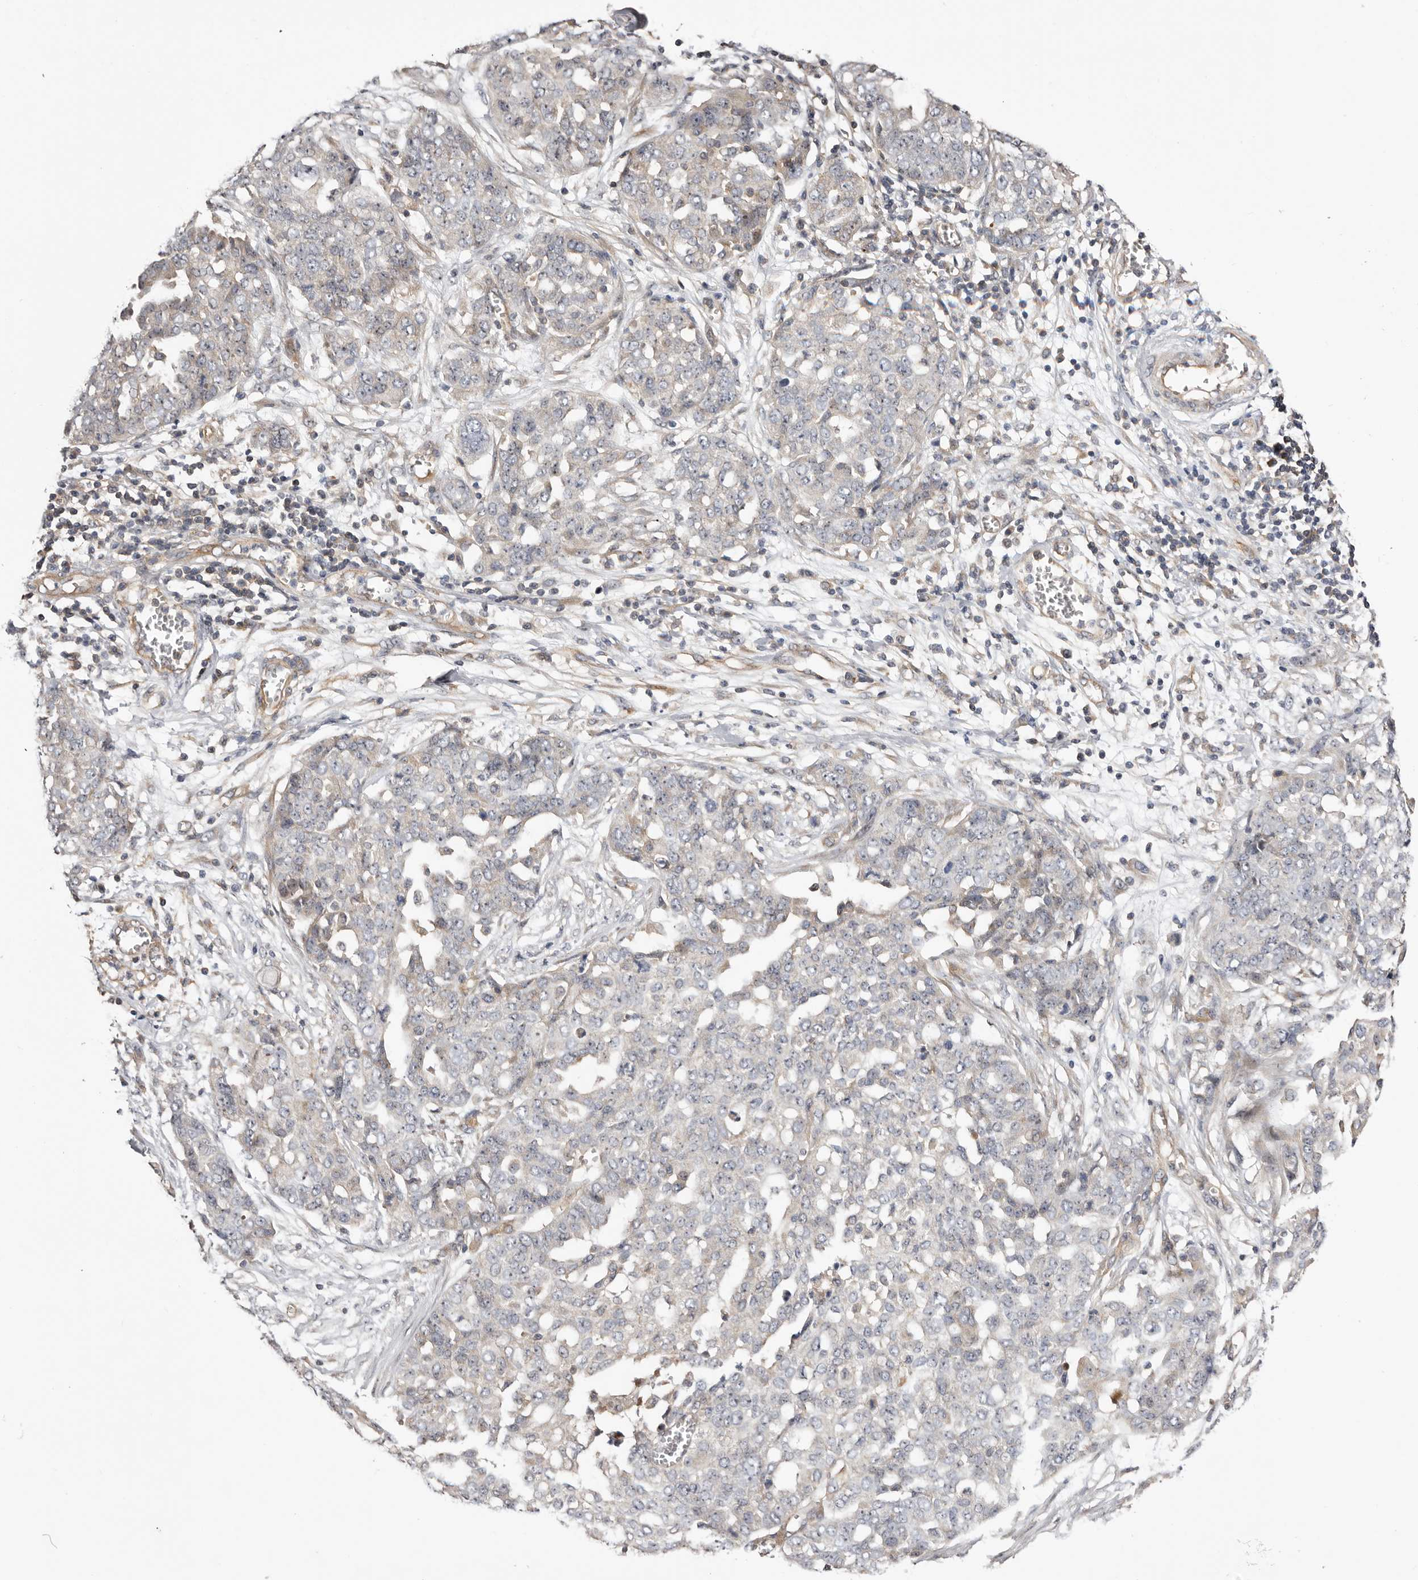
{"staining": {"intensity": "negative", "quantity": "none", "location": "none"}, "tissue": "ovarian cancer", "cell_type": "Tumor cells", "image_type": "cancer", "snomed": [{"axis": "morphology", "description": "Cystadenocarcinoma, serous, NOS"}, {"axis": "topography", "description": "Soft tissue"}, {"axis": "topography", "description": "Ovary"}], "caption": "The histopathology image demonstrates no staining of tumor cells in ovarian cancer.", "gene": "PANK4", "patient": {"sex": "female", "age": 57}}